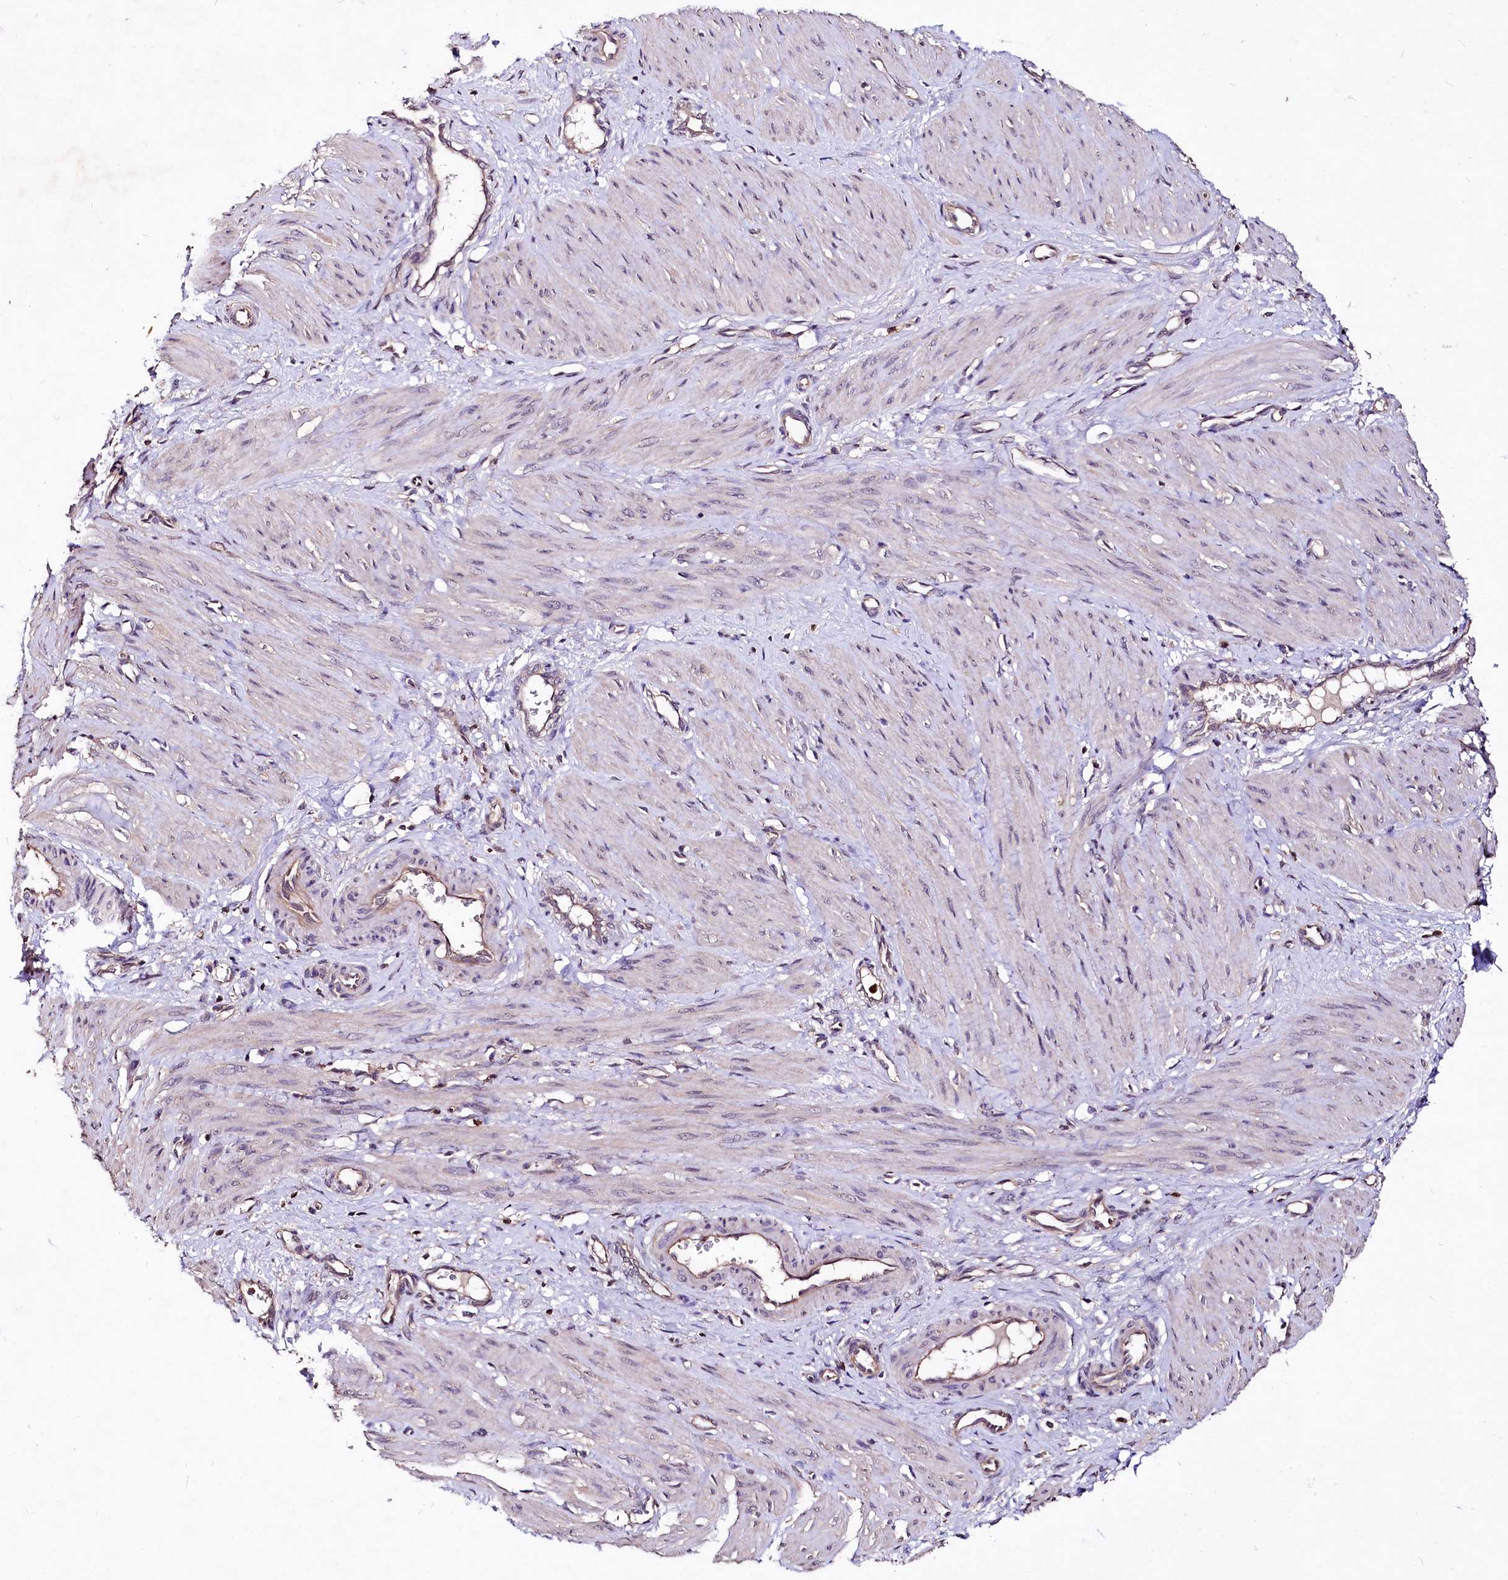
{"staining": {"intensity": "negative", "quantity": "none", "location": "none"}, "tissue": "smooth muscle", "cell_type": "Smooth muscle cells", "image_type": "normal", "snomed": [{"axis": "morphology", "description": "Normal tissue, NOS"}, {"axis": "topography", "description": "Endometrium"}], "caption": "IHC image of normal smooth muscle stained for a protein (brown), which demonstrates no expression in smooth muscle cells.", "gene": "KLRB1", "patient": {"sex": "female", "age": 33}}